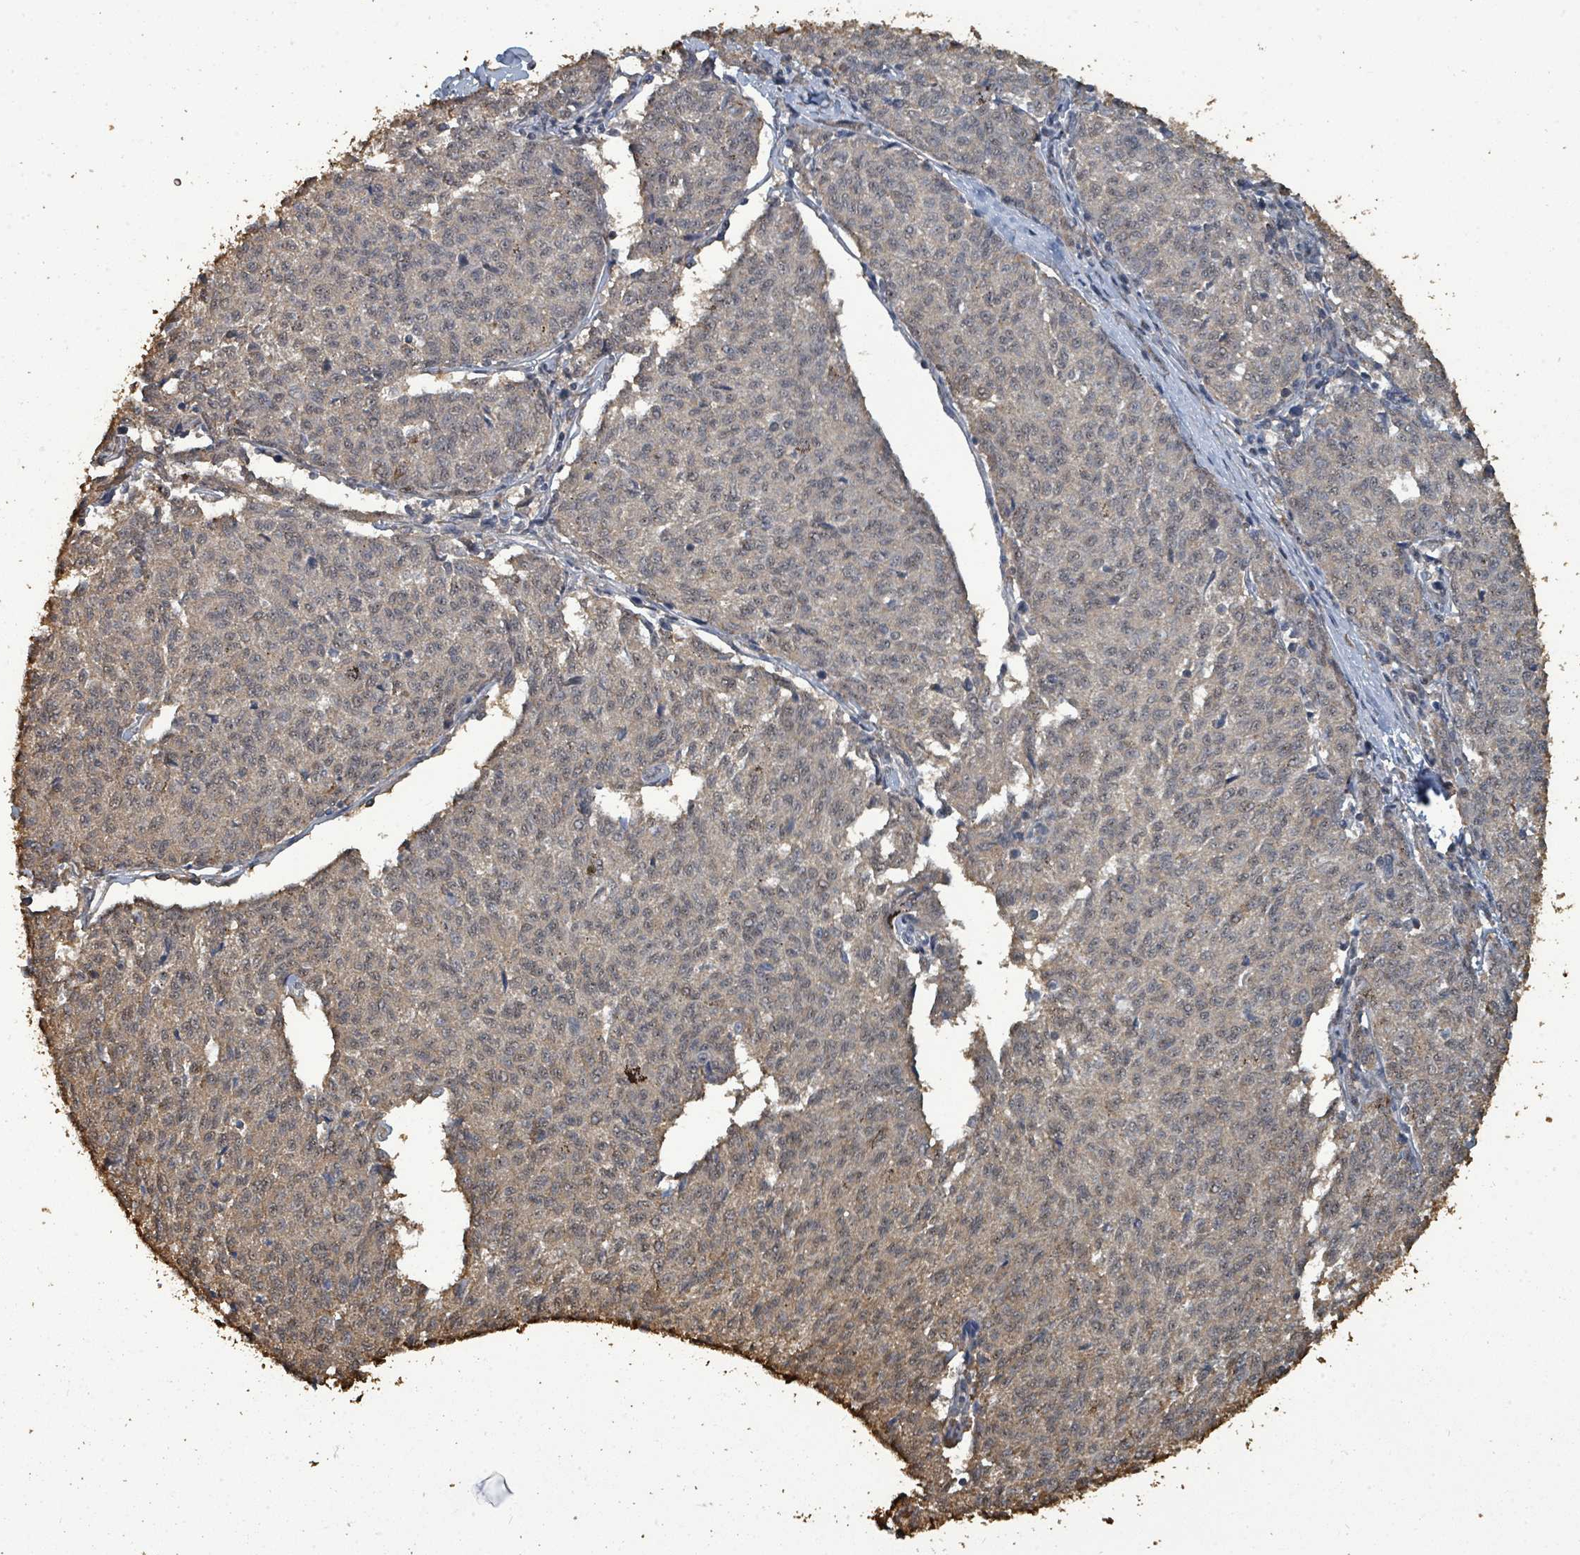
{"staining": {"intensity": "weak", "quantity": "25%-75%", "location": "cytoplasmic/membranous,nuclear"}, "tissue": "melanoma", "cell_type": "Tumor cells", "image_type": "cancer", "snomed": [{"axis": "morphology", "description": "Malignant melanoma, NOS"}, {"axis": "topography", "description": "Skin"}], "caption": "A histopathology image of melanoma stained for a protein displays weak cytoplasmic/membranous and nuclear brown staining in tumor cells. Nuclei are stained in blue.", "gene": "C6orf52", "patient": {"sex": "female", "age": 72}}